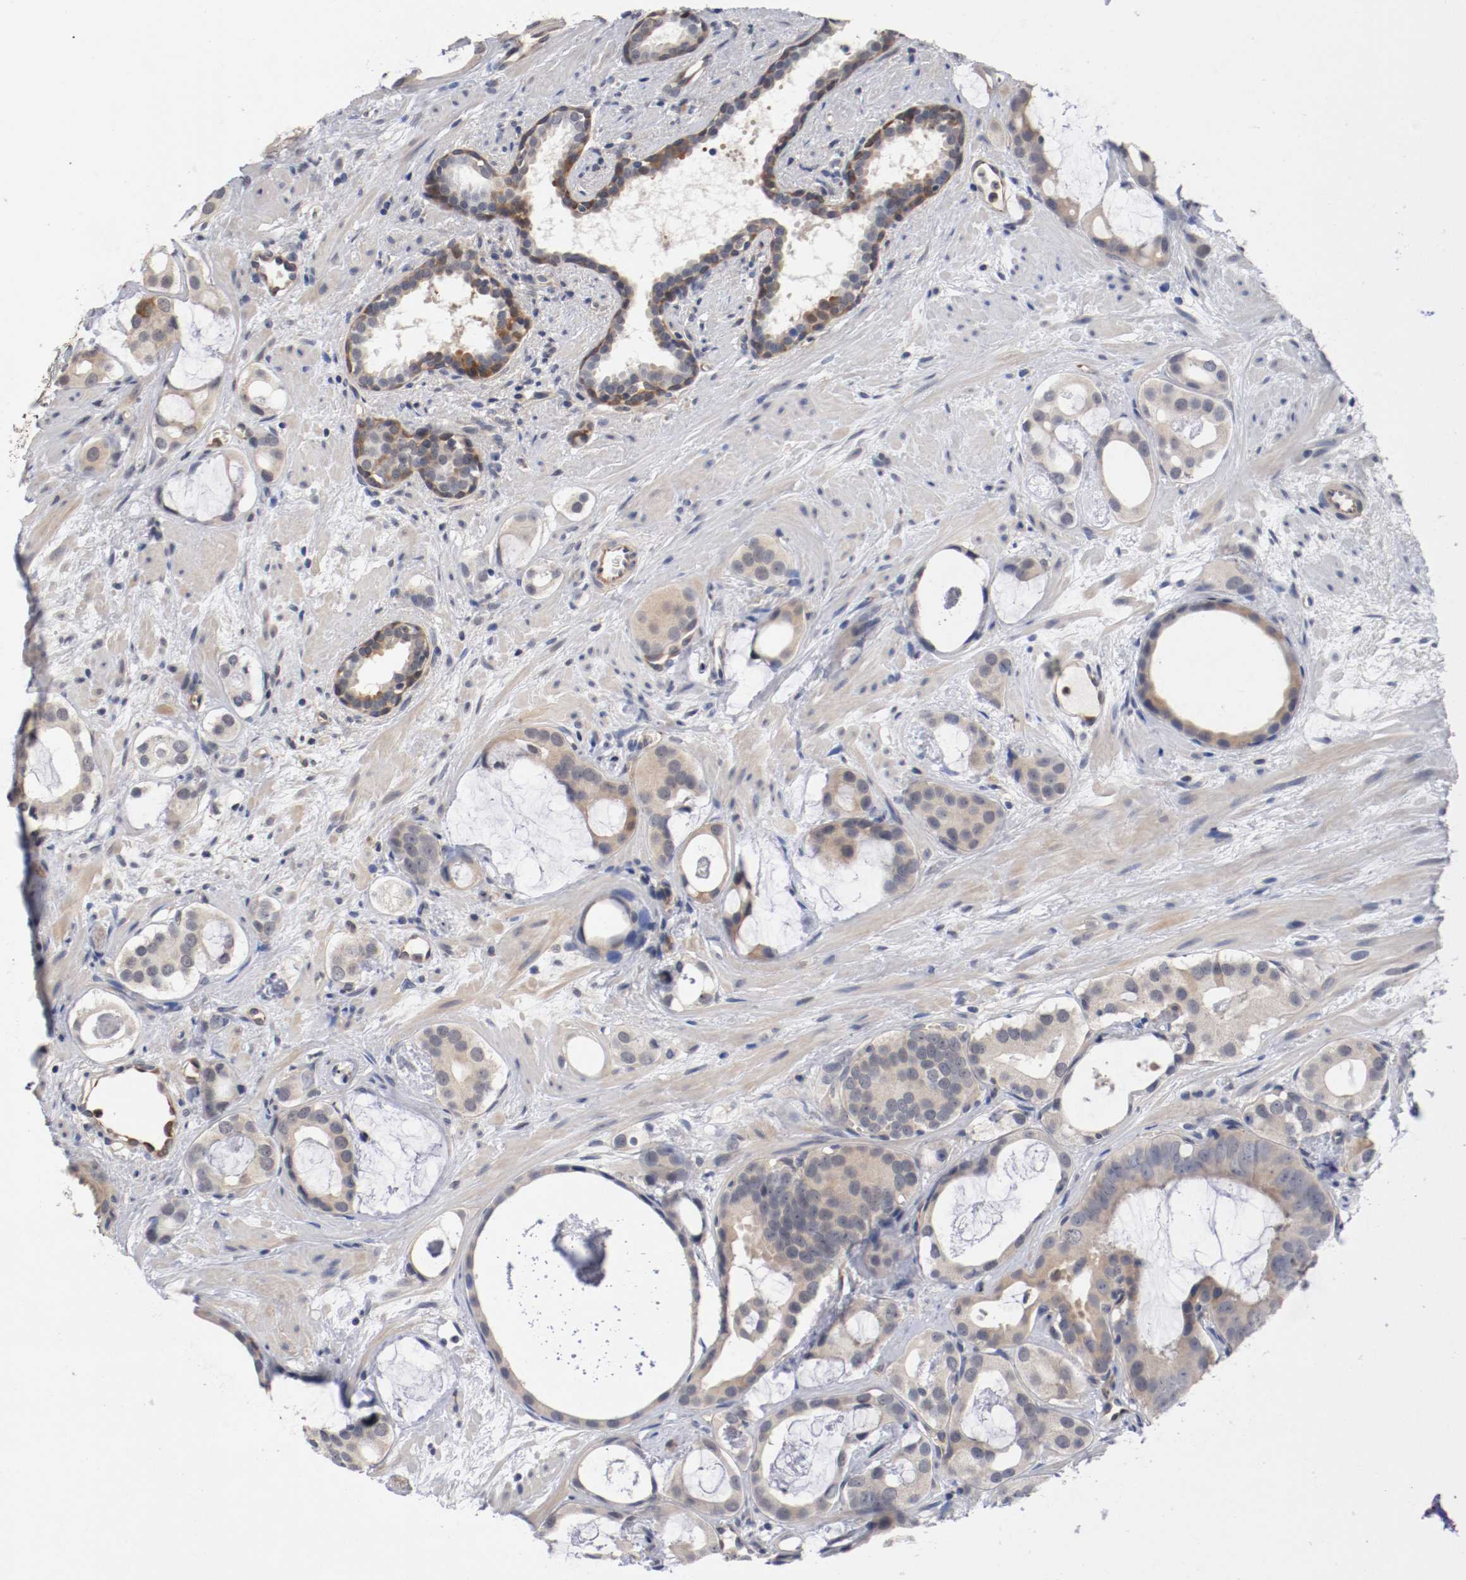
{"staining": {"intensity": "weak", "quantity": "25%-75%", "location": "cytoplasmic/membranous"}, "tissue": "prostate cancer", "cell_type": "Tumor cells", "image_type": "cancer", "snomed": [{"axis": "morphology", "description": "Adenocarcinoma, Low grade"}, {"axis": "topography", "description": "Prostate"}], "caption": "Immunohistochemistry staining of low-grade adenocarcinoma (prostate), which reveals low levels of weak cytoplasmic/membranous expression in approximately 25%-75% of tumor cells indicating weak cytoplasmic/membranous protein staining. The staining was performed using DAB (3,3'-diaminobenzidine) (brown) for protein detection and nuclei were counterstained in hematoxylin (blue).", "gene": "RBM23", "patient": {"sex": "male", "age": 57}}